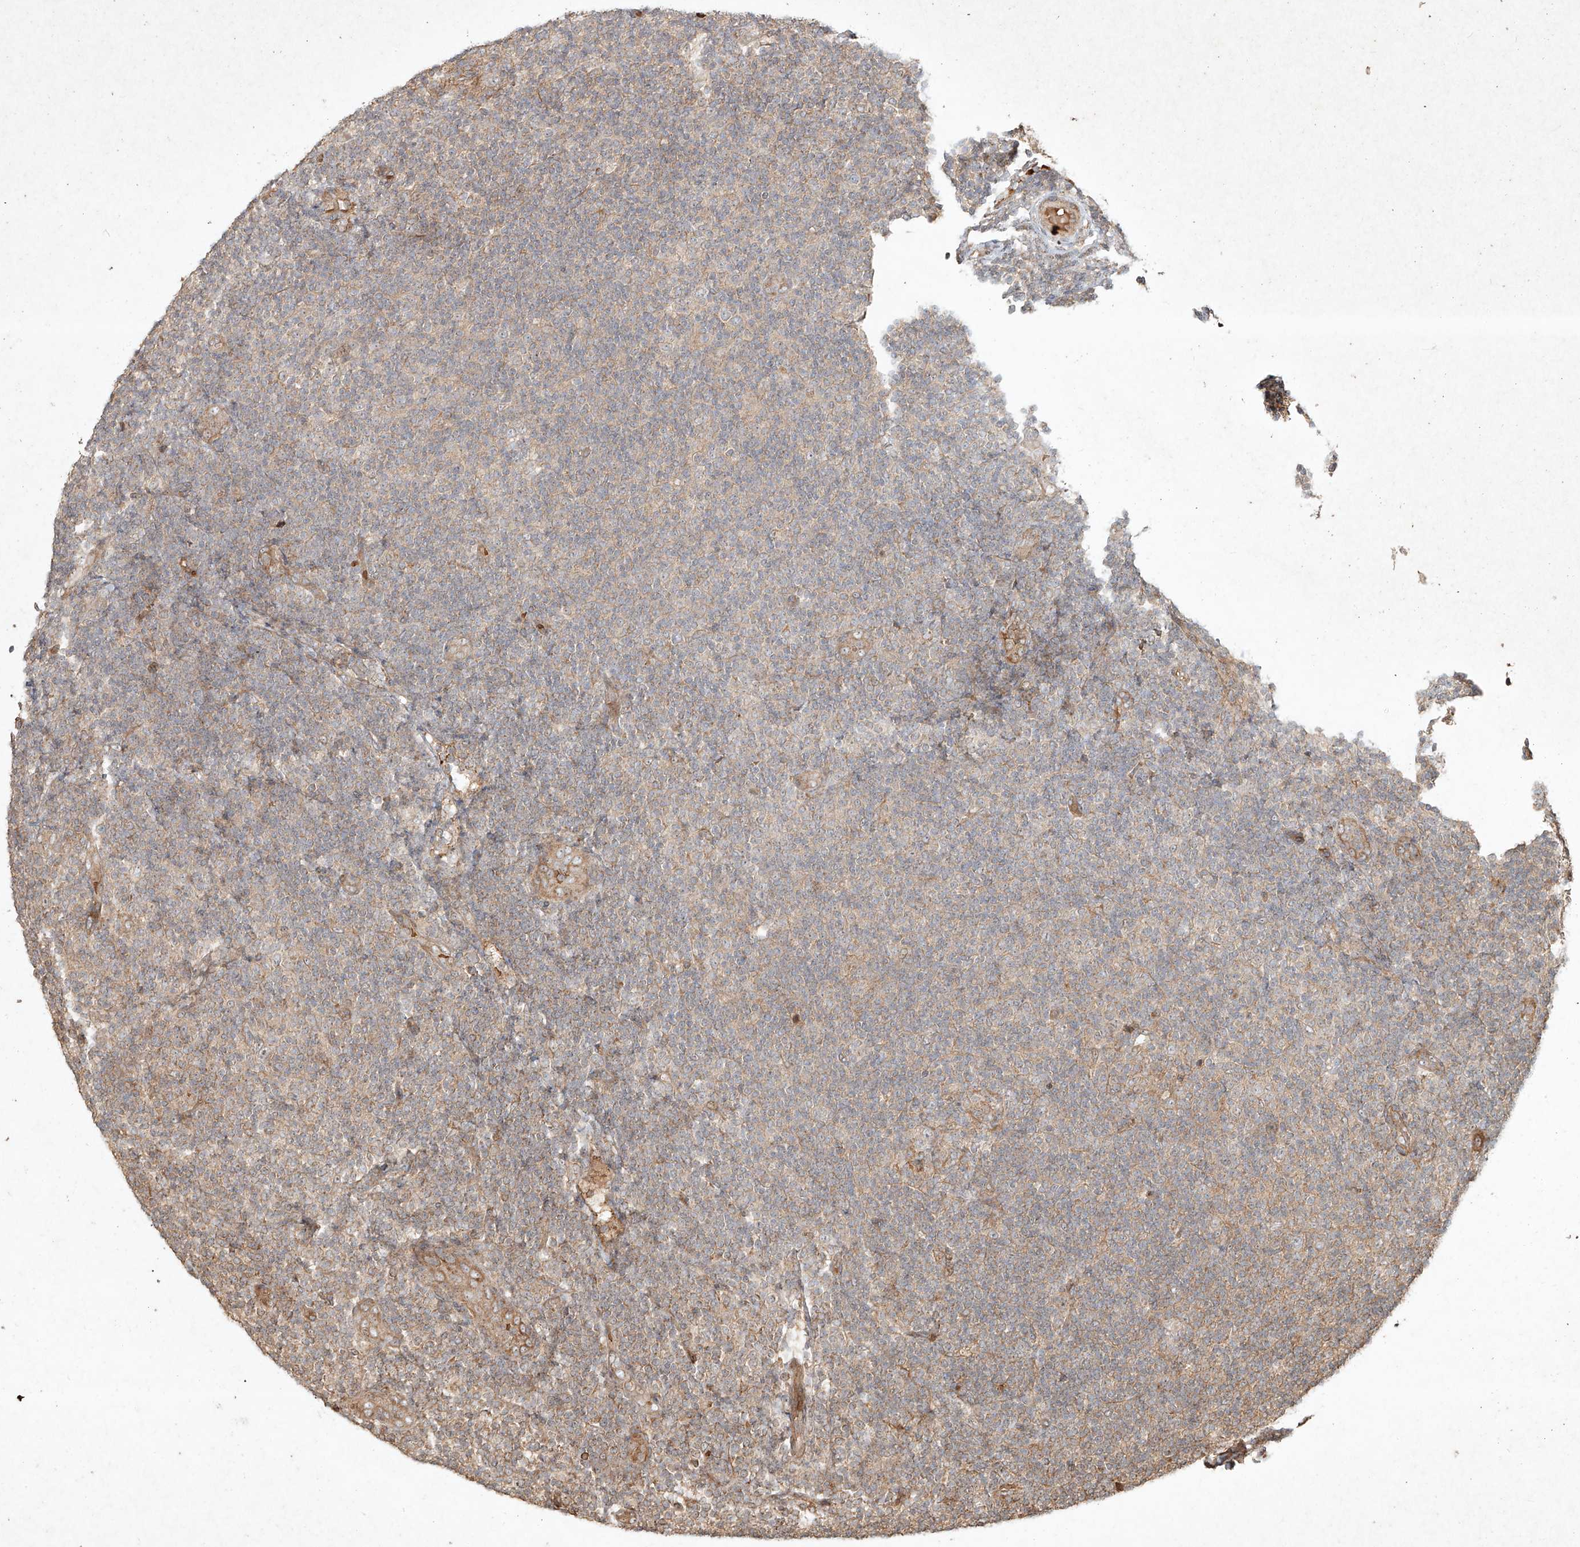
{"staining": {"intensity": "negative", "quantity": "none", "location": "none"}, "tissue": "lymphoma", "cell_type": "Tumor cells", "image_type": "cancer", "snomed": [{"axis": "morphology", "description": "Malignant lymphoma, non-Hodgkin's type, Low grade"}, {"axis": "topography", "description": "Lymph node"}], "caption": "Immunohistochemical staining of lymphoma demonstrates no significant expression in tumor cells.", "gene": "CYYR1", "patient": {"sex": "male", "age": 83}}